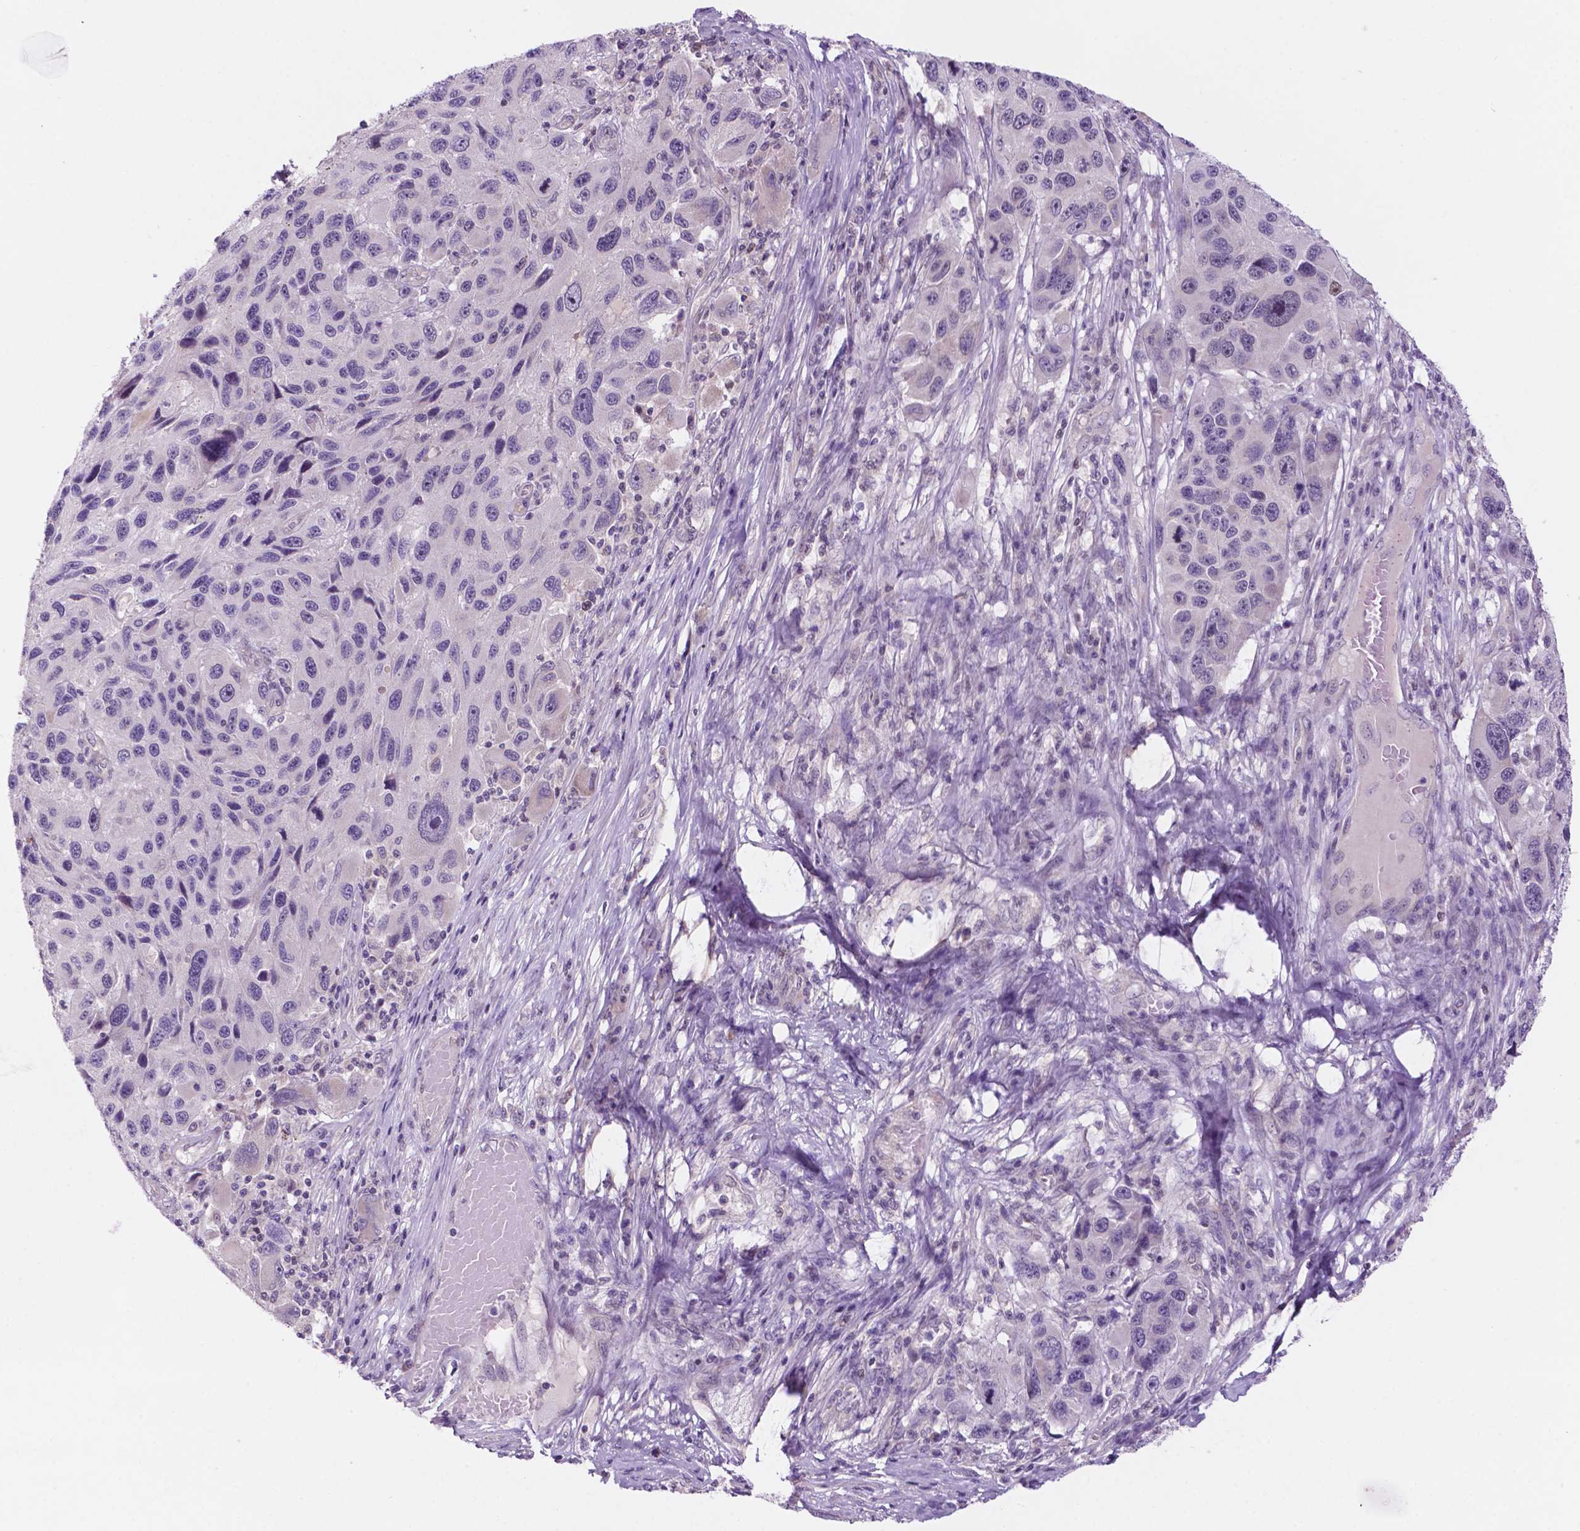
{"staining": {"intensity": "weak", "quantity": "<25%", "location": "nuclear"}, "tissue": "melanoma", "cell_type": "Tumor cells", "image_type": "cancer", "snomed": [{"axis": "morphology", "description": "Malignant melanoma, NOS"}, {"axis": "topography", "description": "Skin"}], "caption": "There is no significant staining in tumor cells of melanoma.", "gene": "FAM50B", "patient": {"sex": "male", "age": 53}}